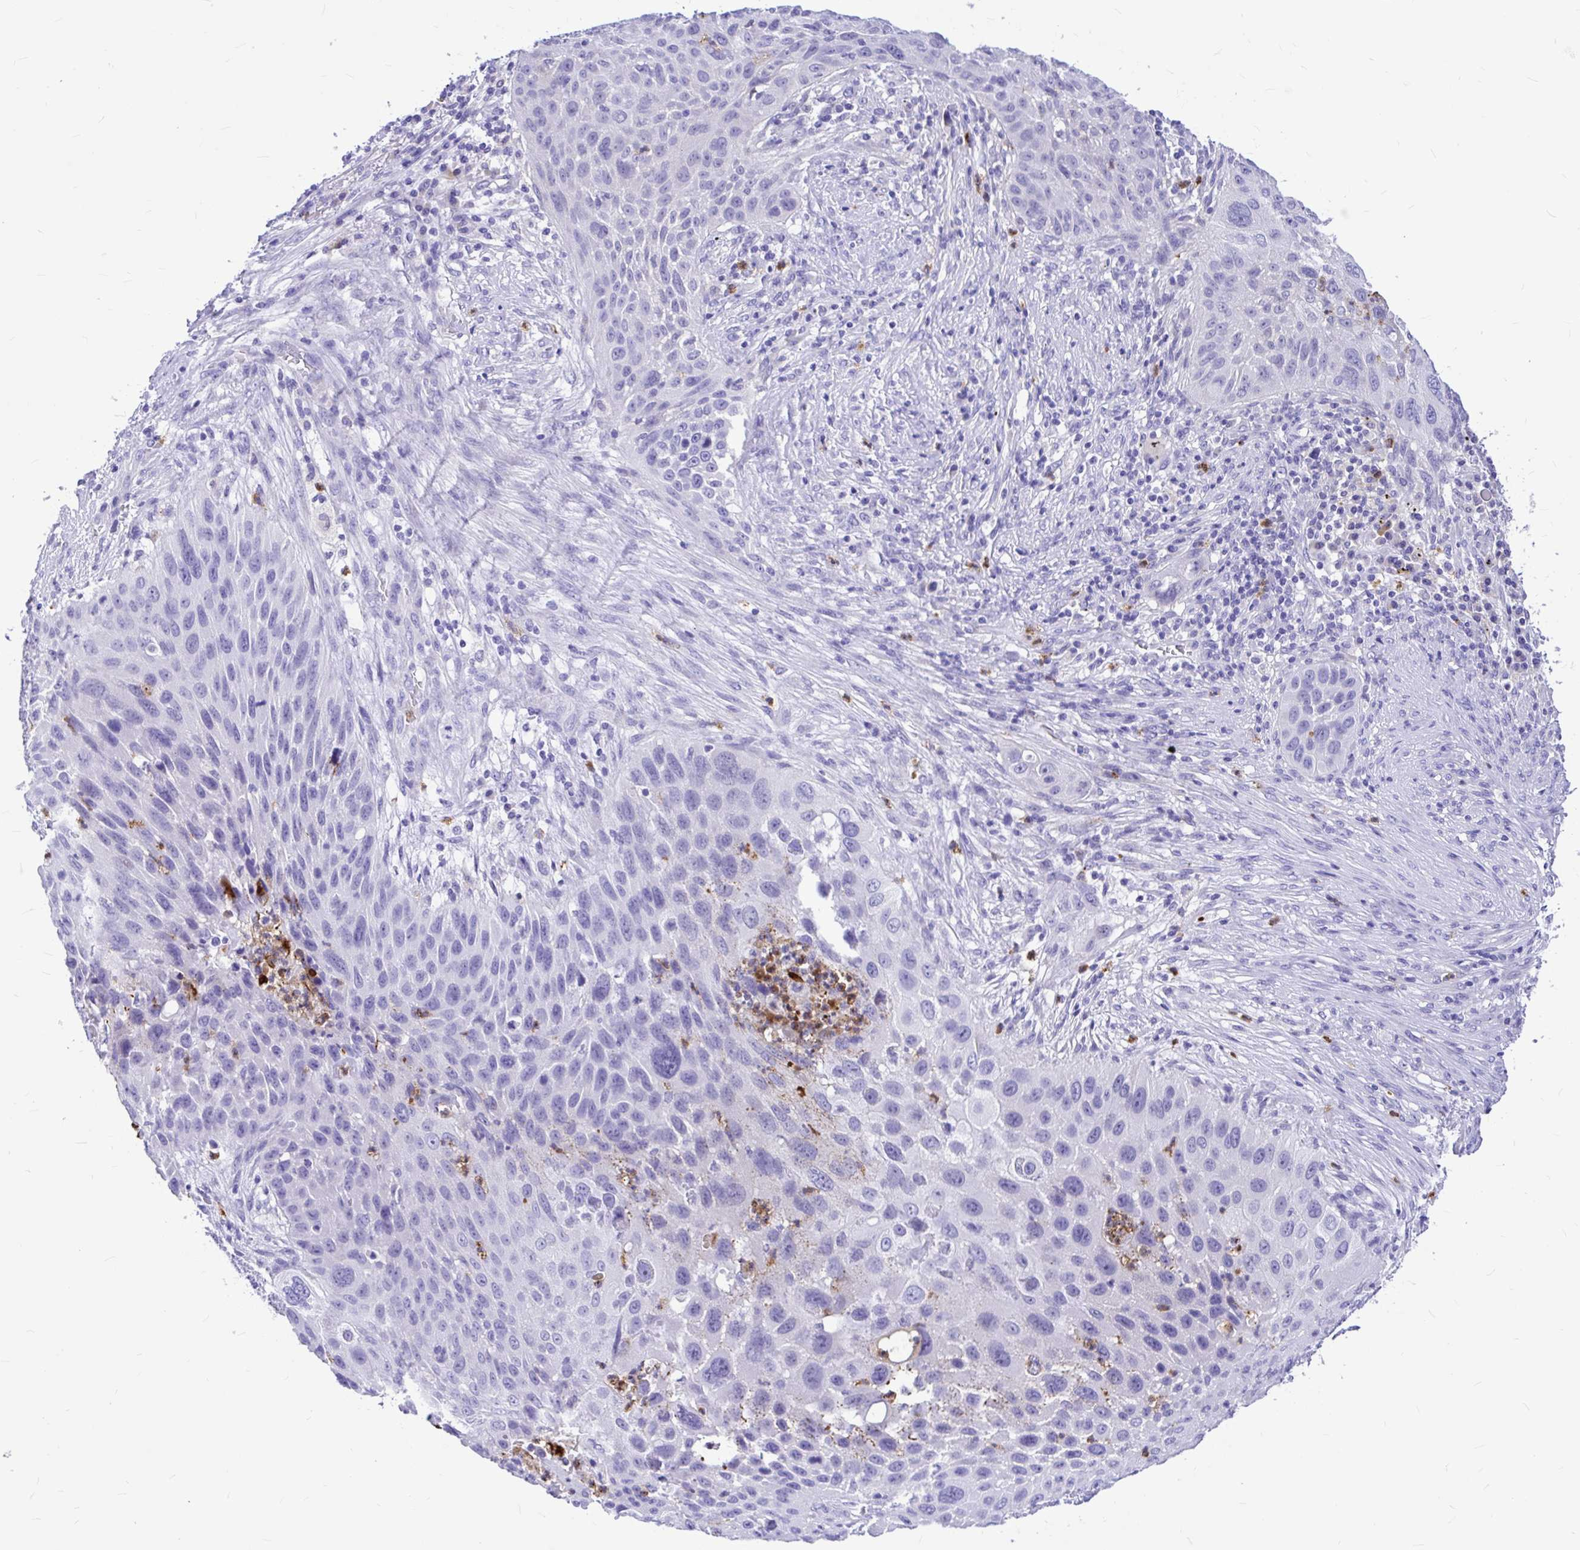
{"staining": {"intensity": "negative", "quantity": "none", "location": "none"}, "tissue": "lung cancer", "cell_type": "Tumor cells", "image_type": "cancer", "snomed": [{"axis": "morphology", "description": "Squamous cell carcinoma, NOS"}, {"axis": "topography", "description": "Lung"}], "caption": "Immunohistochemical staining of lung cancer displays no significant staining in tumor cells.", "gene": "CLEC1B", "patient": {"sex": "male", "age": 63}}